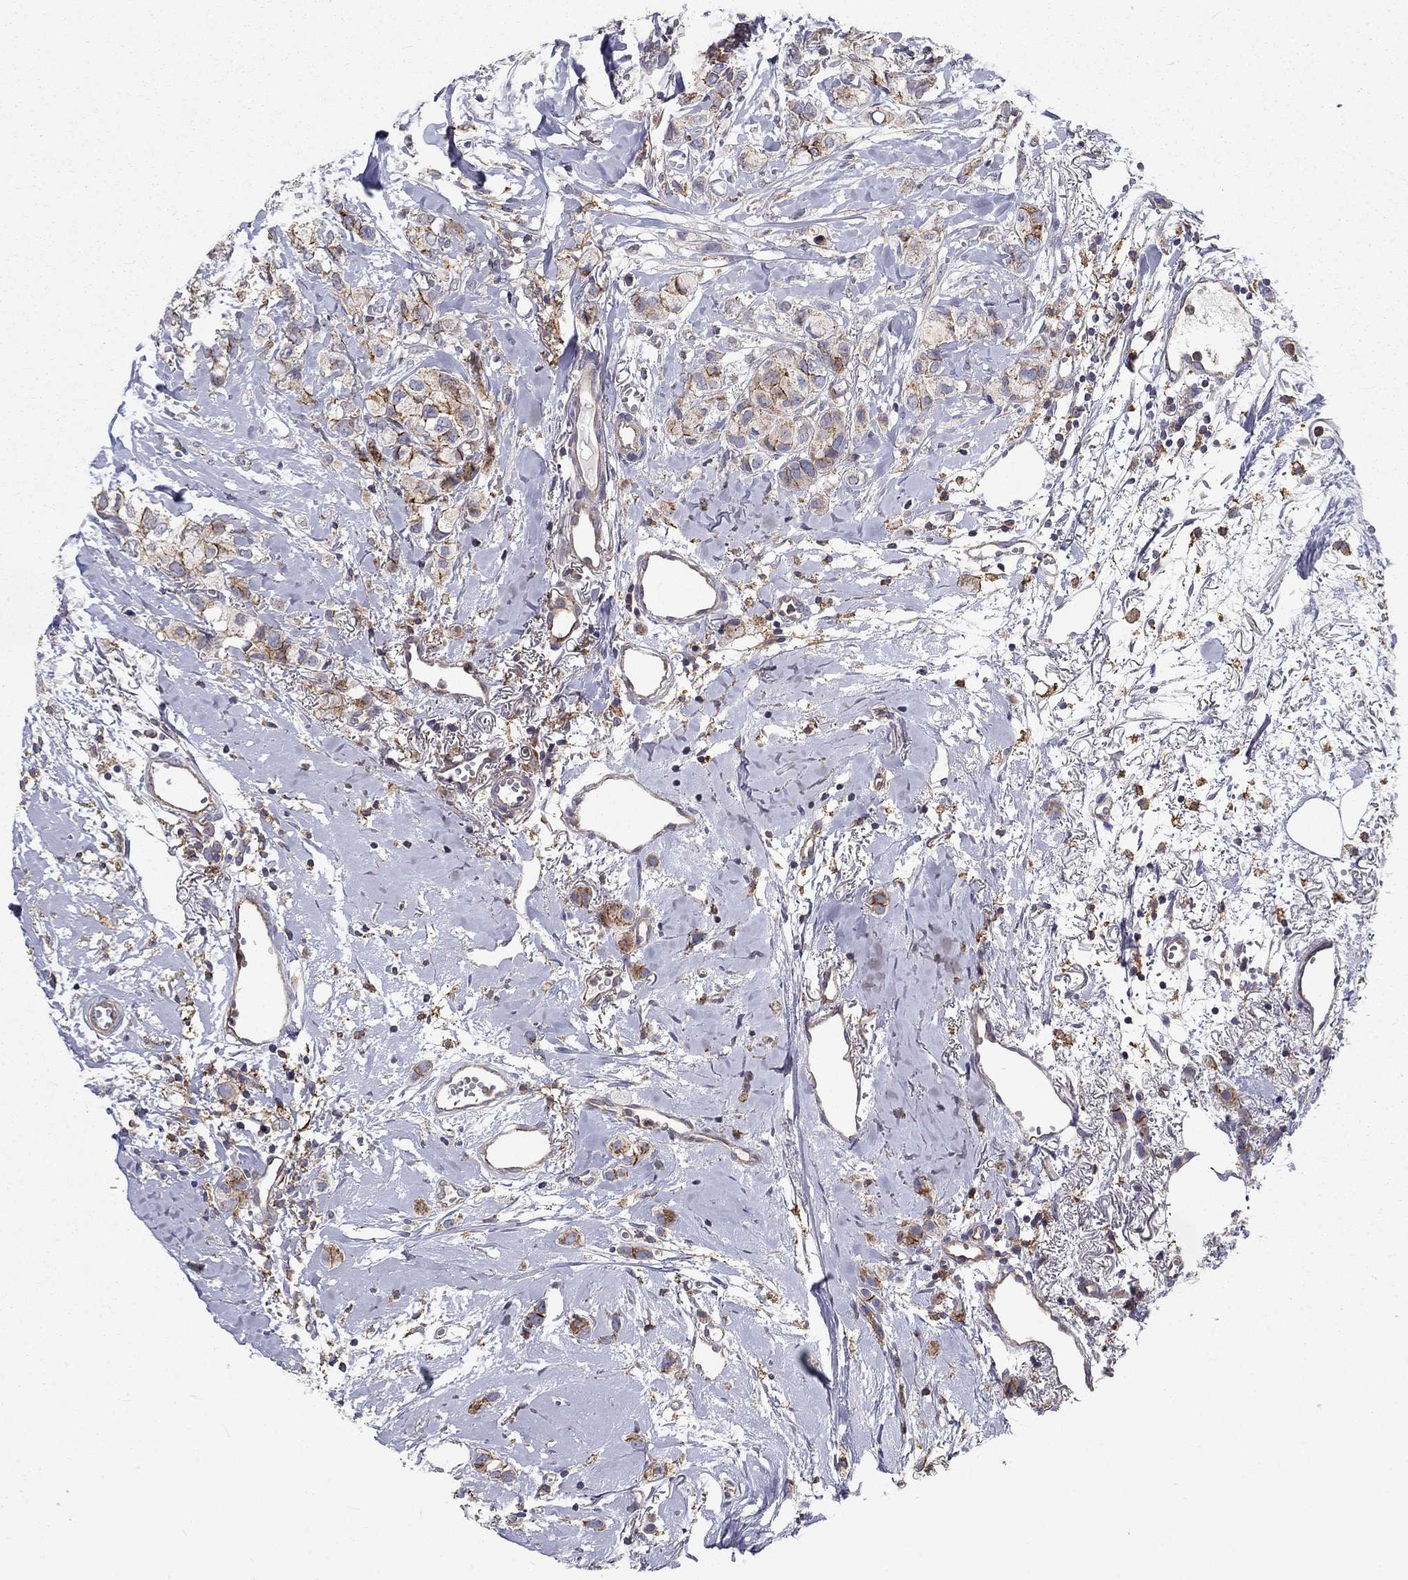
{"staining": {"intensity": "strong", "quantity": "<25%", "location": "cytoplasmic/membranous"}, "tissue": "breast cancer", "cell_type": "Tumor cells", "image_type": "cancer", "snomed": [{"axis": "morphology", "description": "Duct carcinoma"}, {"axis": "topography", "description": "Breast"}], "caption": "Intraductal carcinoma (breast) stained with IHC reveals strong cytoplasmic/membranous expression in approximately <25% of tumor cells.", "gene": "ALDH4A1", "patient": {"sex": "female", "age": 85}}